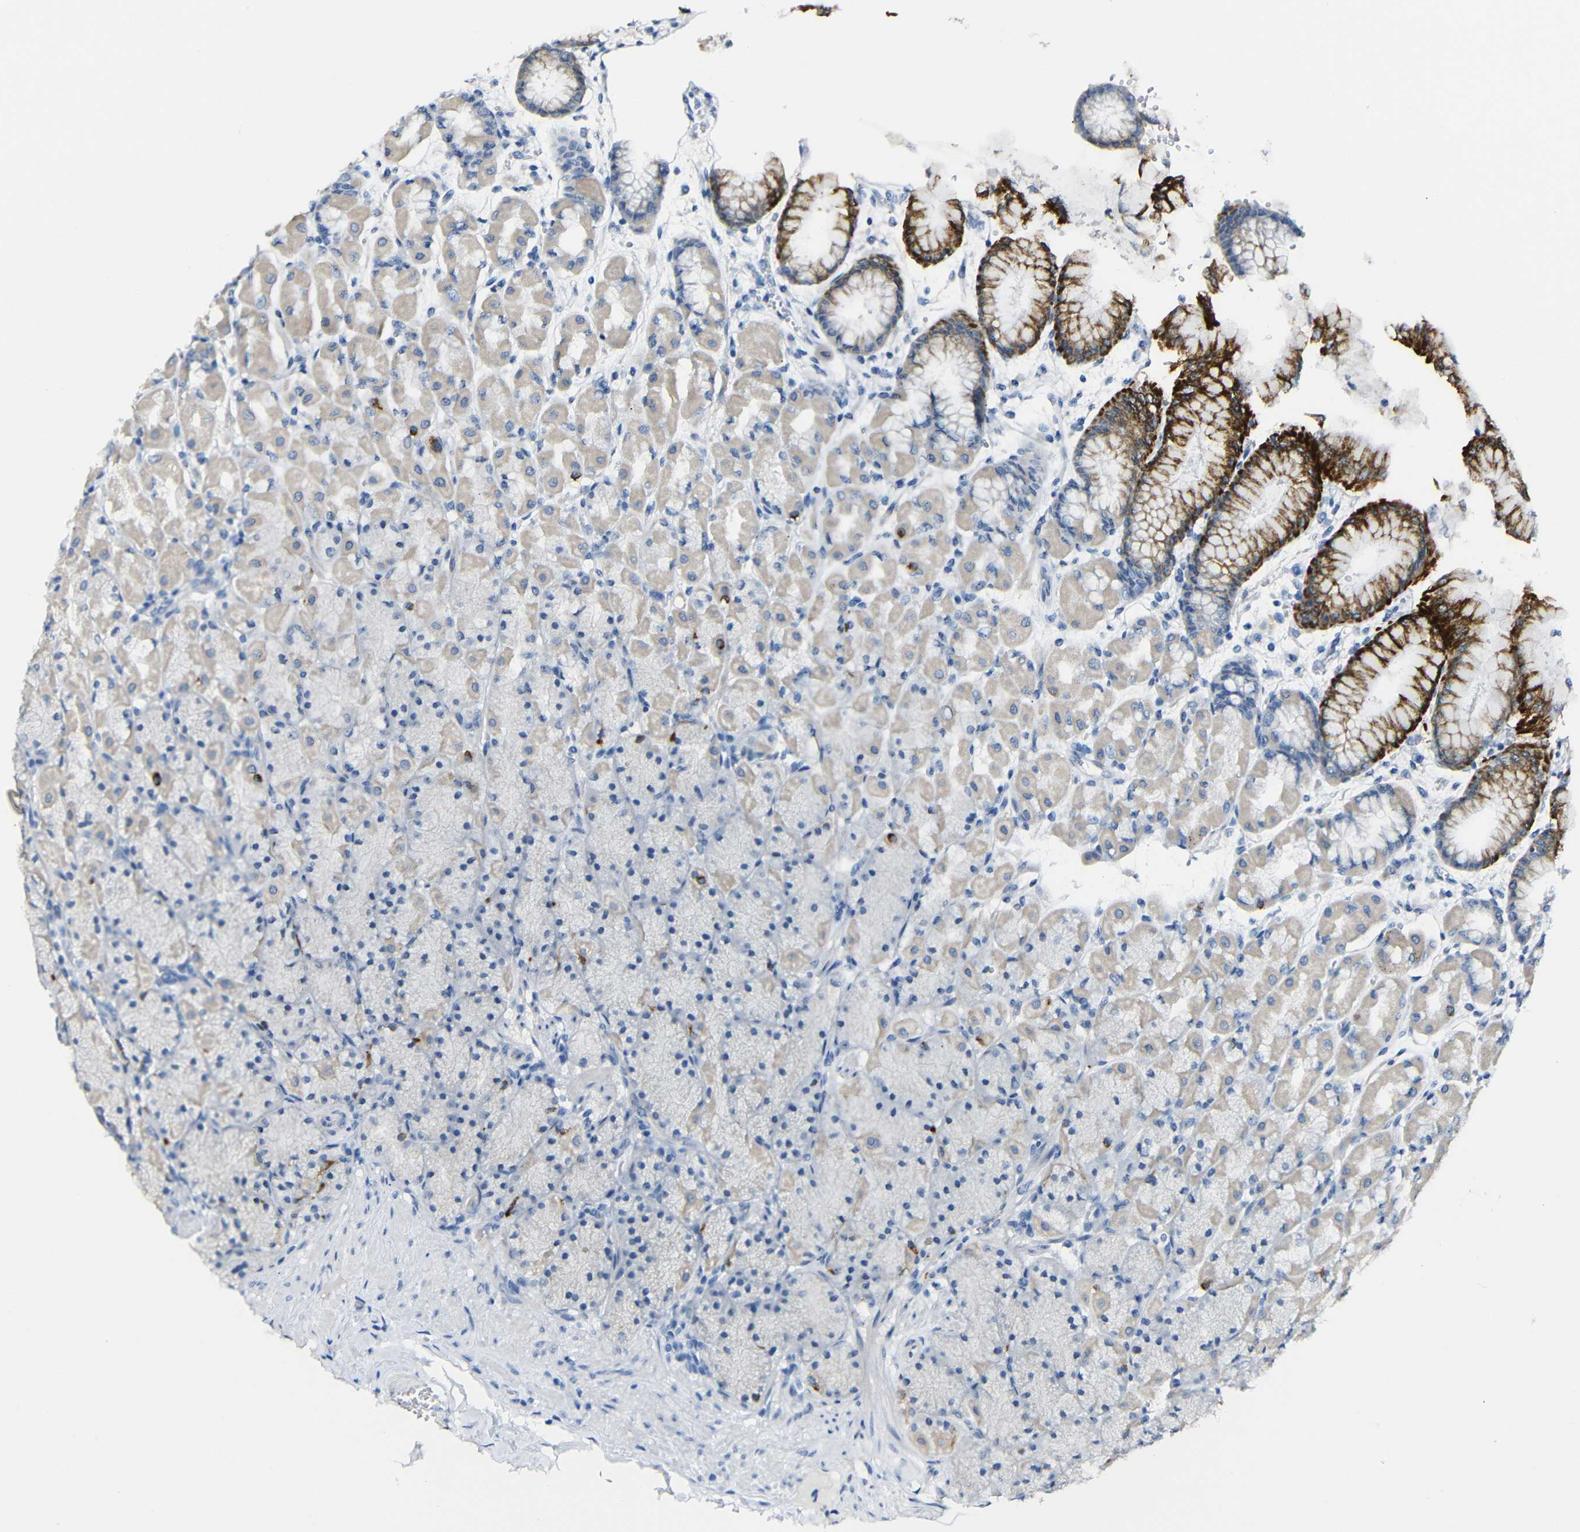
{"staining": {"intensity": "strong", "quantity": "25%-75%", "location": "cytoplasmic/membranous"}, "tissue": "stomach", "cell_type": "Glandular cells", "image_type": "normal", "snomed": [{"axis": "morphology", "description": "Normal tissue, NOS"}, {"axis": "topography", "description": "Stomach, upper"}], "caption": "High-power microscopy captured an immunohistochemistry image of normal stomach, revealing strong cytoplasmic/membranous expression in approximately 25%-75% of glandular cells. The protein is shown in brown color, while the nuclei are stained blue.", "gene": "C15orf48", "patient": {"sex": "female", "age": 56}}